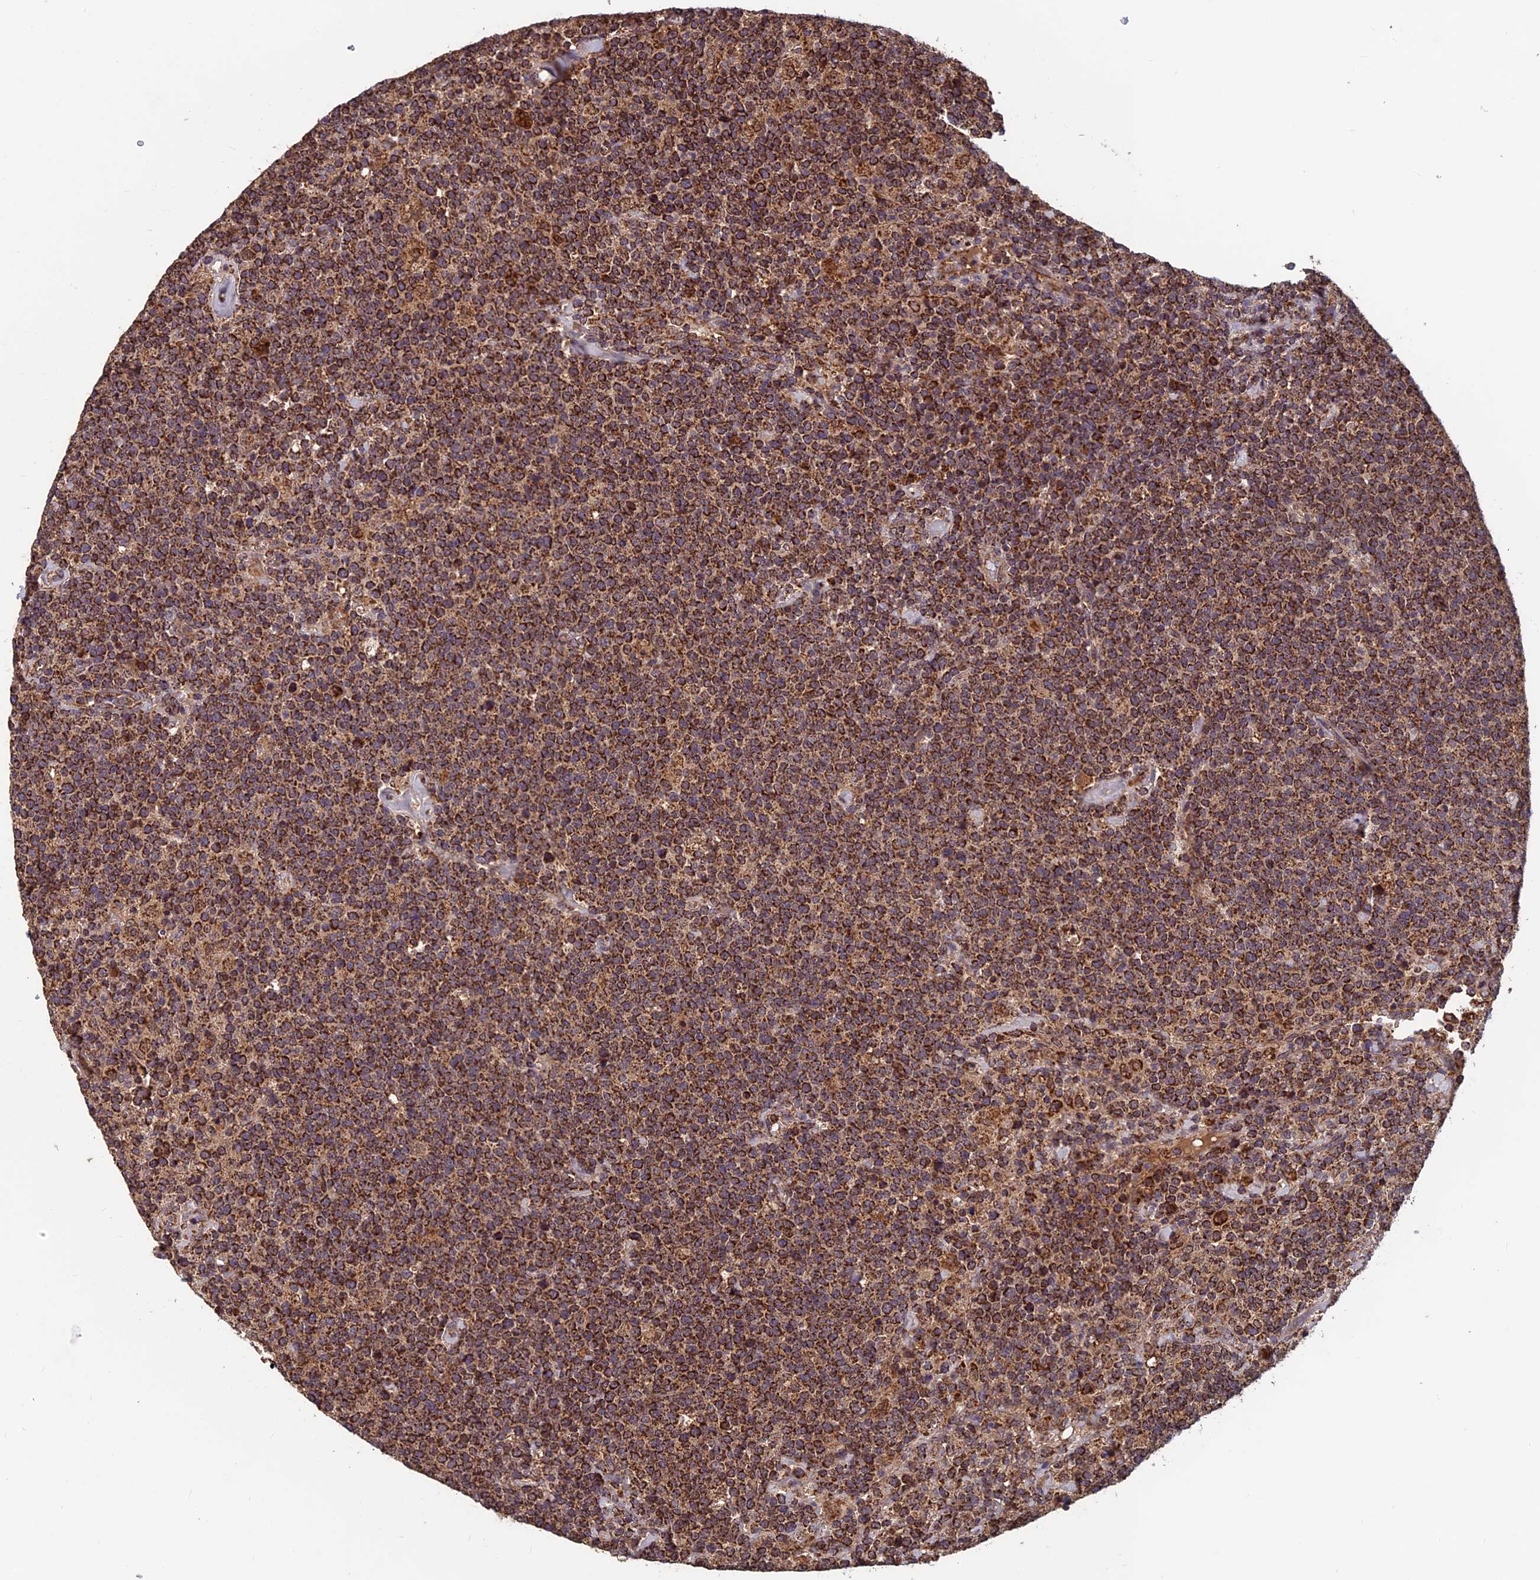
{"staining": {"intensity": "strong", "quantity": ">75%", "location": "cytoplasmic/membranous"}, "tissue": "lymphoma", "cell_type": "Tumor cells", "image_type": "cancer", "snomed": [{"axis": "morphology", "description": "Malignant lymphoma, non-Hodgkin's type, High grade"}, {"axis": "topography", "description": "Lymph node"}], "caption": "This photomicrograph displays immunohistochemistry staining of human high-grade malignant lymphoma, non-Hodgkin's type, with high strong cytoplasmic/membranous expression in approximately >75% of tumor cells.", "gene": "CCDC15", "patient": {"sex": "male", "age": 61}}